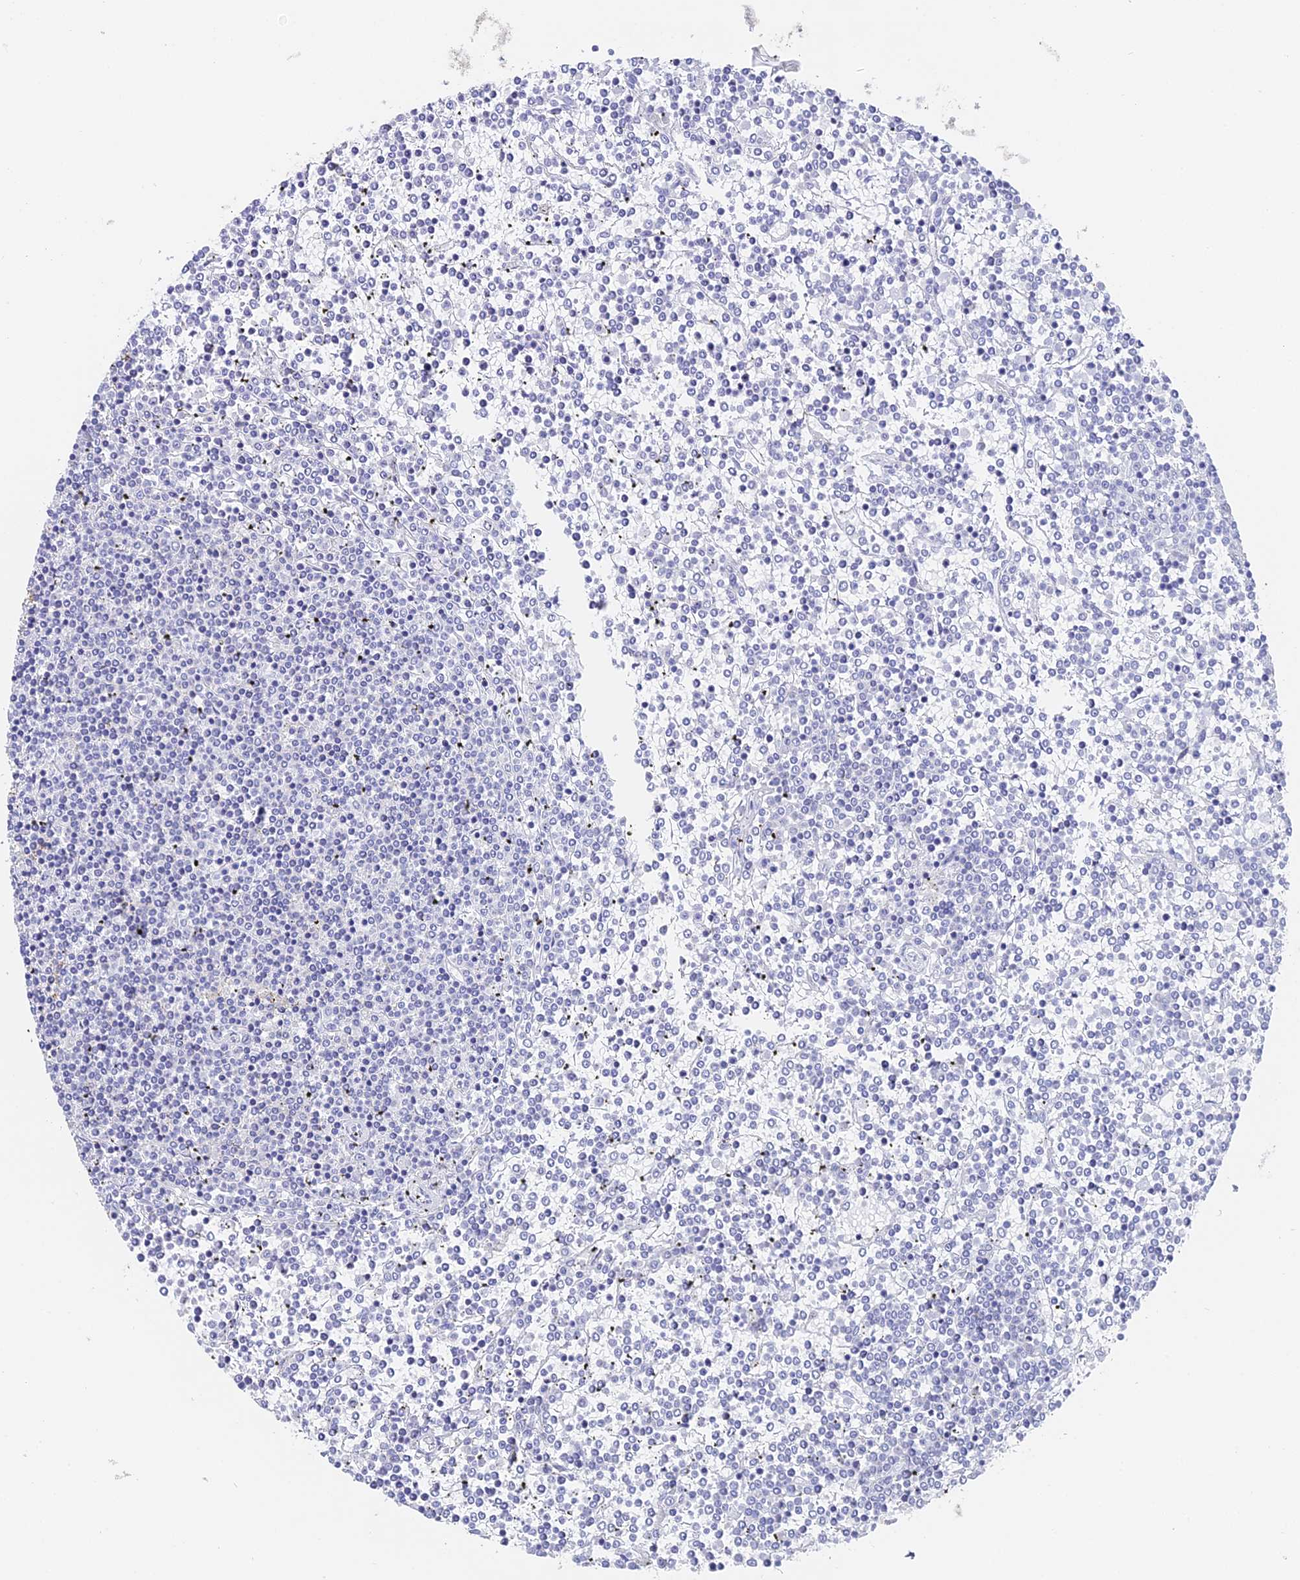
{"staining": {"intensity": "negative", "quantity": "none", "location": "none"}, "tissue": "lymphoma", "cell_type": "Tumor cells", "image_type": "cancer", "snomed": [{"axis": "morphology", "description": "Malignant lymphoma, non-Hodgkin's type, Low grade"}, {"axis": "topography", "description": "Spleen"}], "caption": "An immunohistochemistry micrograph of lymphoma is shown. There is no staining in tumor cells of lymphoma.", "gene": "GJA1", "patient": {"sex": "female", "age": 19}}